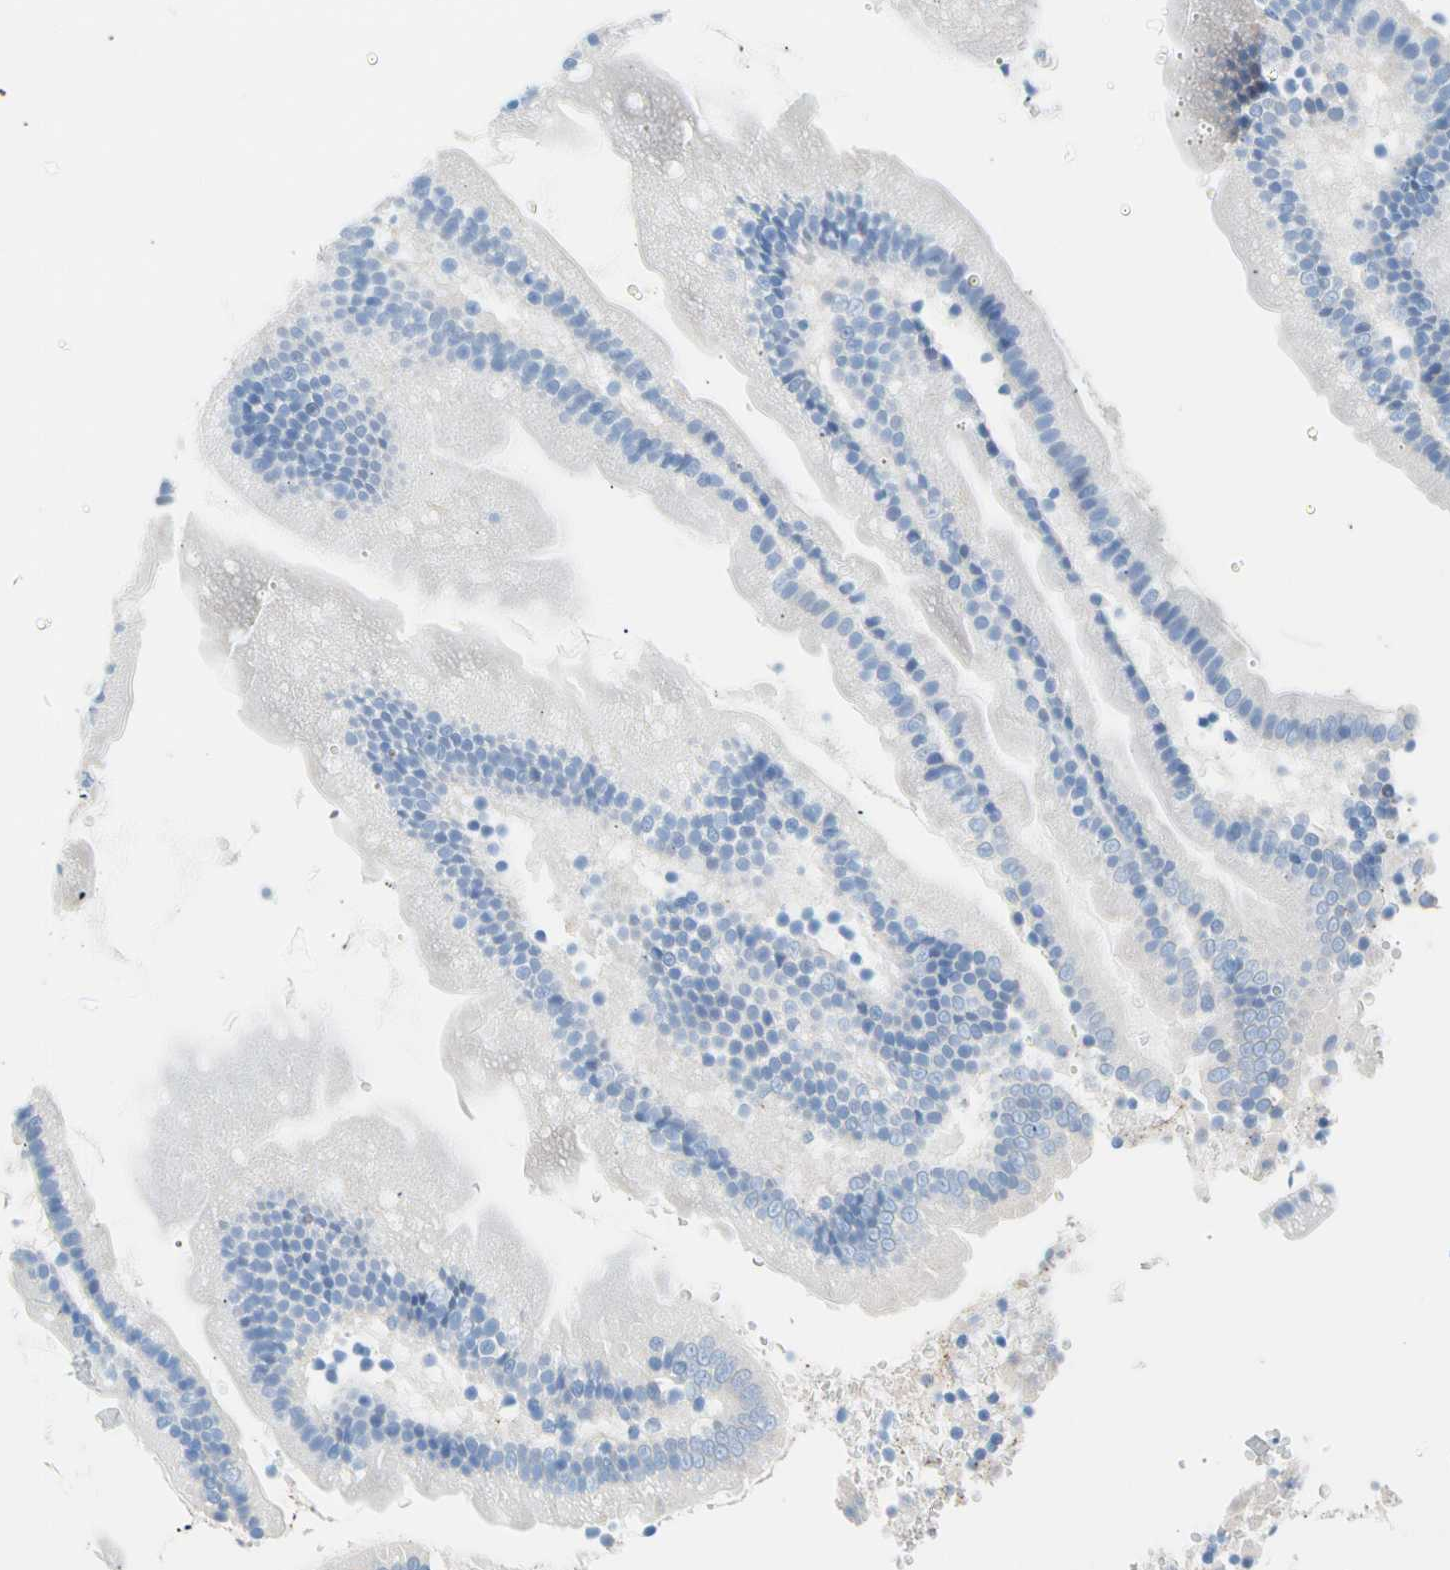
{"staining": {"intensity": "negative", "quantity": "none", "location": "none"}, "tissue": "duodenum", "cell_type": "Glandular cells", "image_type": "normal", "snomed": [{"axis": "morphology", "description": "Normal tissue, NOS"}, {"axis": "topography", "description": "Duodenum"}], "caption": "Histopathology image shows no significant protein positivity in glandular cells of normal duodenum. (DAB immunohistochemistry (IHC), high magnification).", "gene": "CEL", "patient": {"sex": "male", "age": 66}}